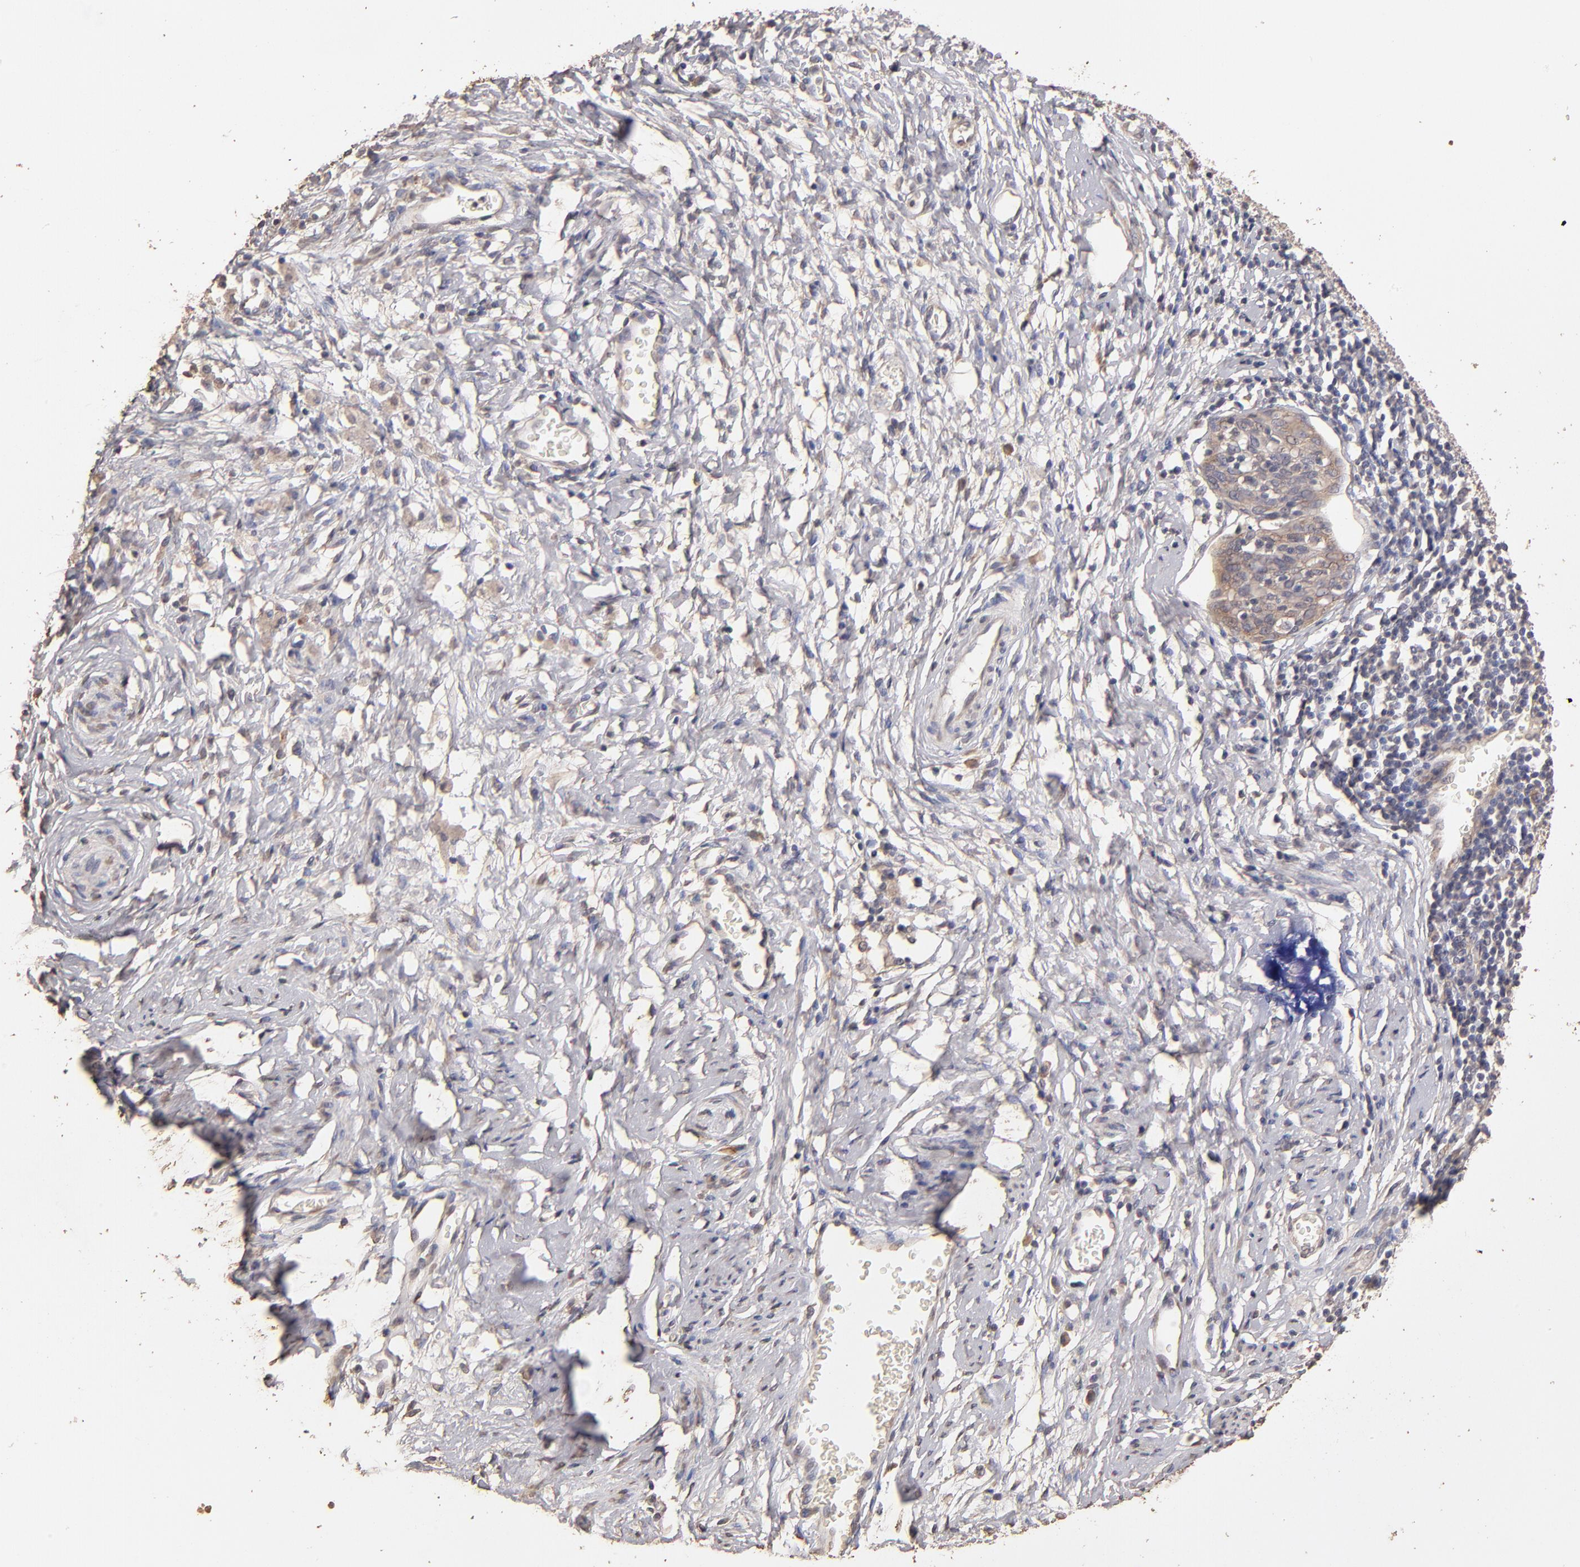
{"staining": {"intensity": "weak", "quantity": ">75%", "location": "cytoplasmic/membranous"}, "tissue": "cervical cancer", "cell_type": "Tumor cells", "image_type": "cancer", "snomed": [{"axis": "morphology", "description": "Normal tissue, NOS"}, {"axis": "morphology", "description": "Squamous cell carcinoma, NOS"}, {"axis": "topography", "description": "Cervix"}], "caption": "IHC staining of cervical cancer, which reveals low levels of weak cytoplasmic/membranous staining in approximately >75% of tumor cells indicating weak cytoplasmic/membranous protein expression. The staining was performed using DAB (3,3'-diaminobenzidine) (brown) for protein detection and nuclei were counterstained in hematoxylin (blue).", "gene": "OPHN1", "patient": {"sex": "female", "age": 67}}